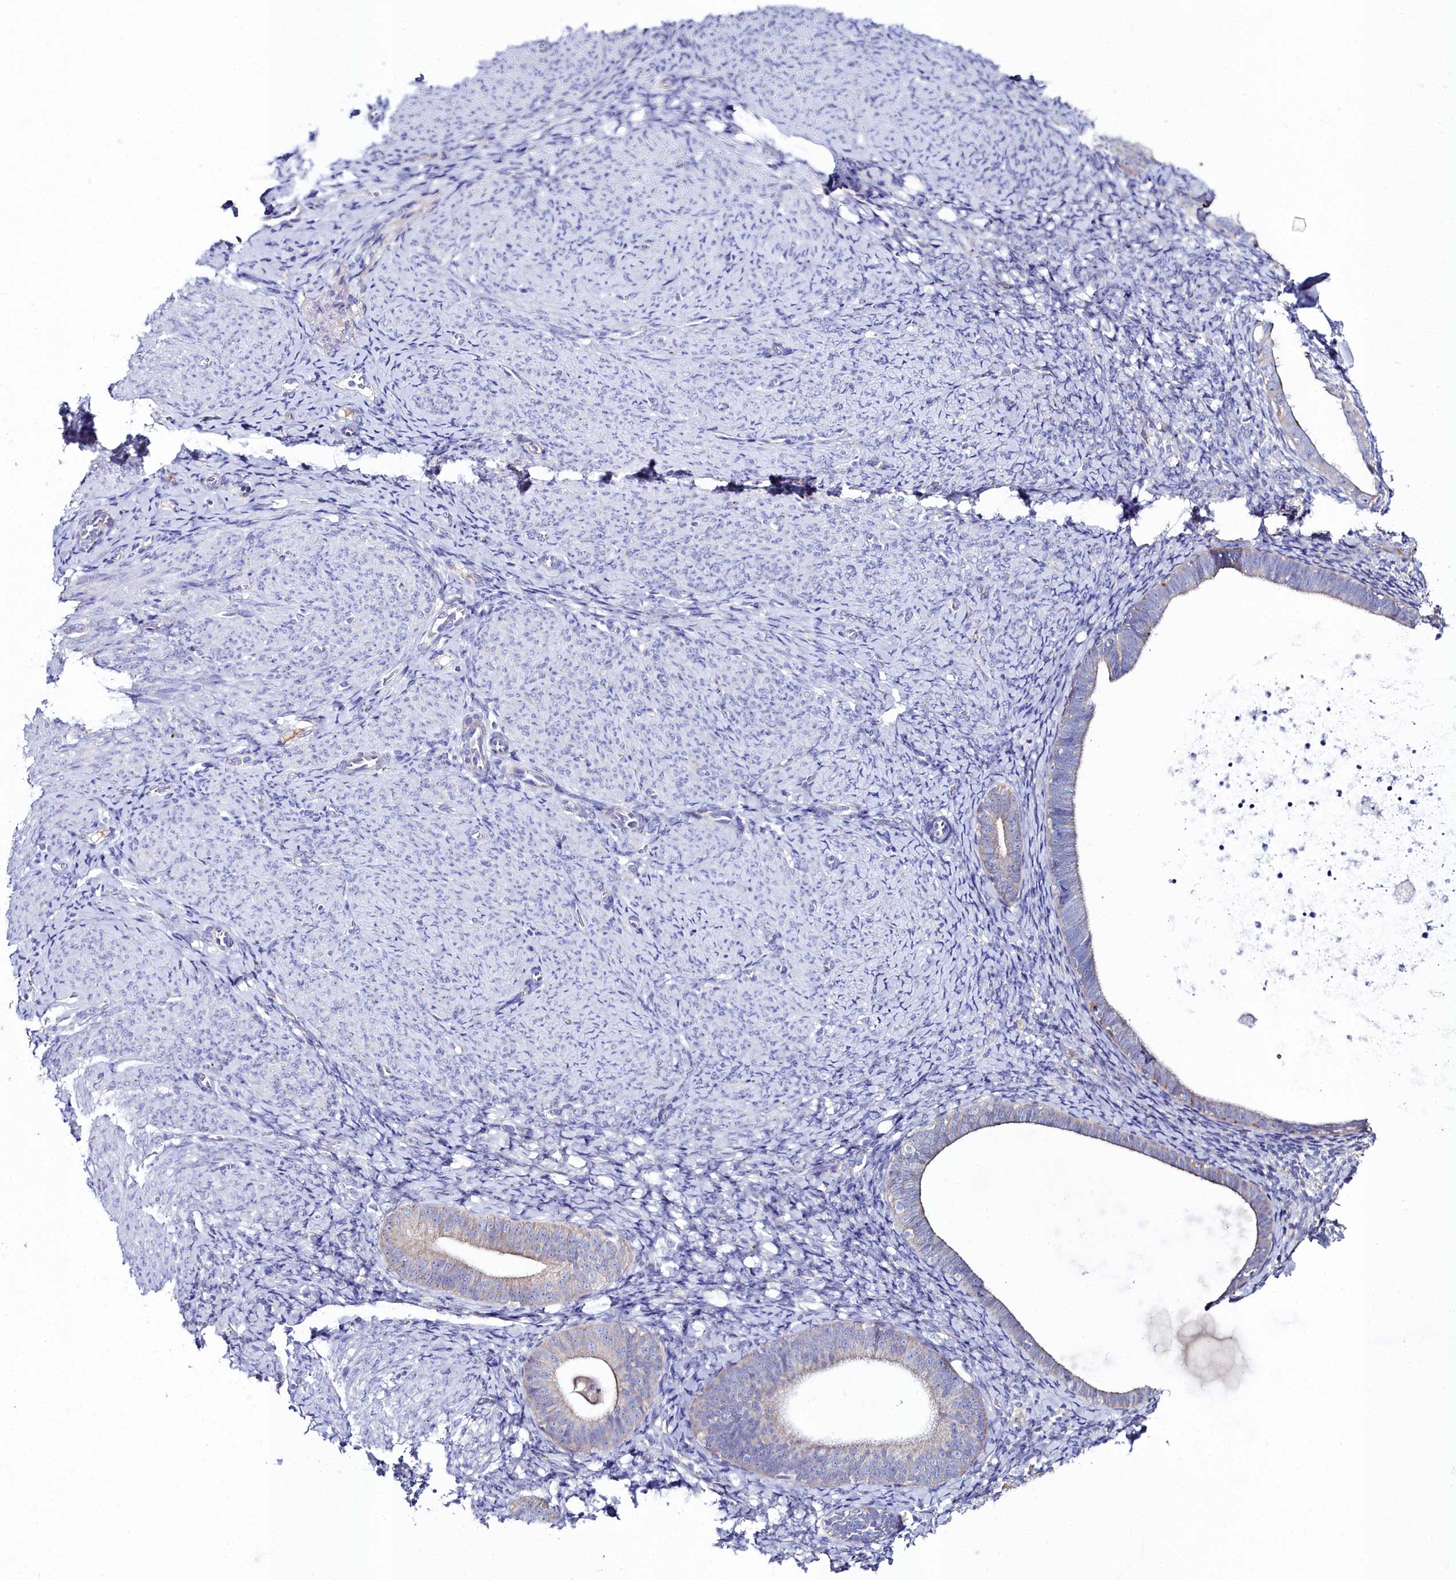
{"staining": {"intensity": "negative", "quantity": "none", "location": "none"}, "tissue": "endometrium", "cell_type": "Cells in endometrial stroma", "image_type": "normal", "snomed": [{"axis": "morphology", "description": "Normal tissue, NOS"}, {"axis": "topography", "description": "Endometrium"}], "caption": "The image shows no staining of cells in endometrial stroma in benign endometrium.", "gene": "SLC49A3", "patient": {"sex": "female", "age": 65}}